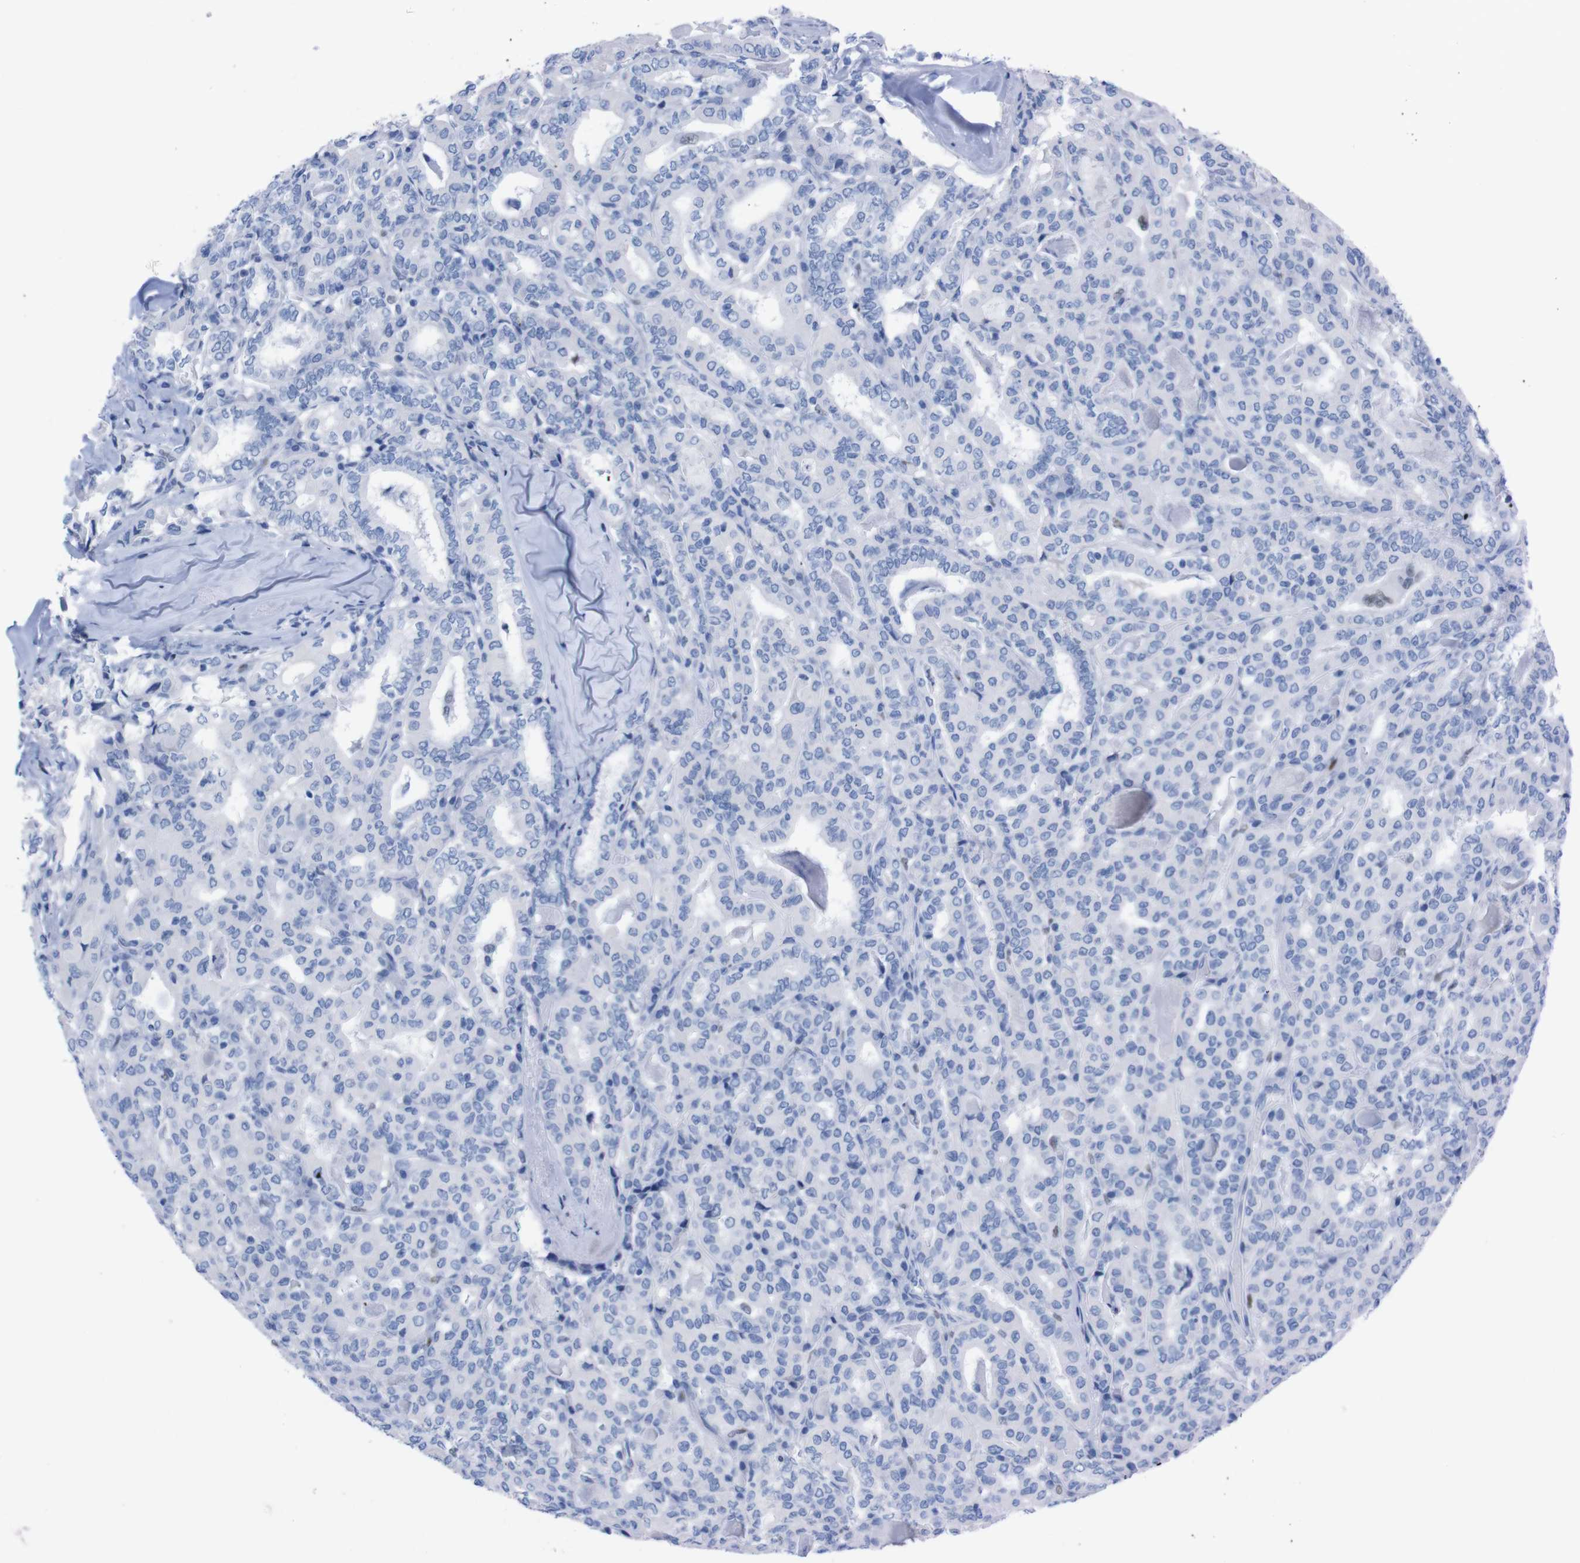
{"staining": {"intensity": "negative", "quantity": "none", "location": "none"}, "tissue": "thyroid cancer", "cell_type": "Tumor cells", "image_type": "cancer", "snomed": [{"axis": "morphology", "description": "Papillary adenocarcinoma, NOS"}, {"axis": "topography", "description": "Thyroid gland"}], "caption": "A photomicrograph of human thyroid papillary adenocarcinoma is negative for staining in tumor cells.", "gene": "P2RY12", "patient": {"sex": "female", "age": 42}}